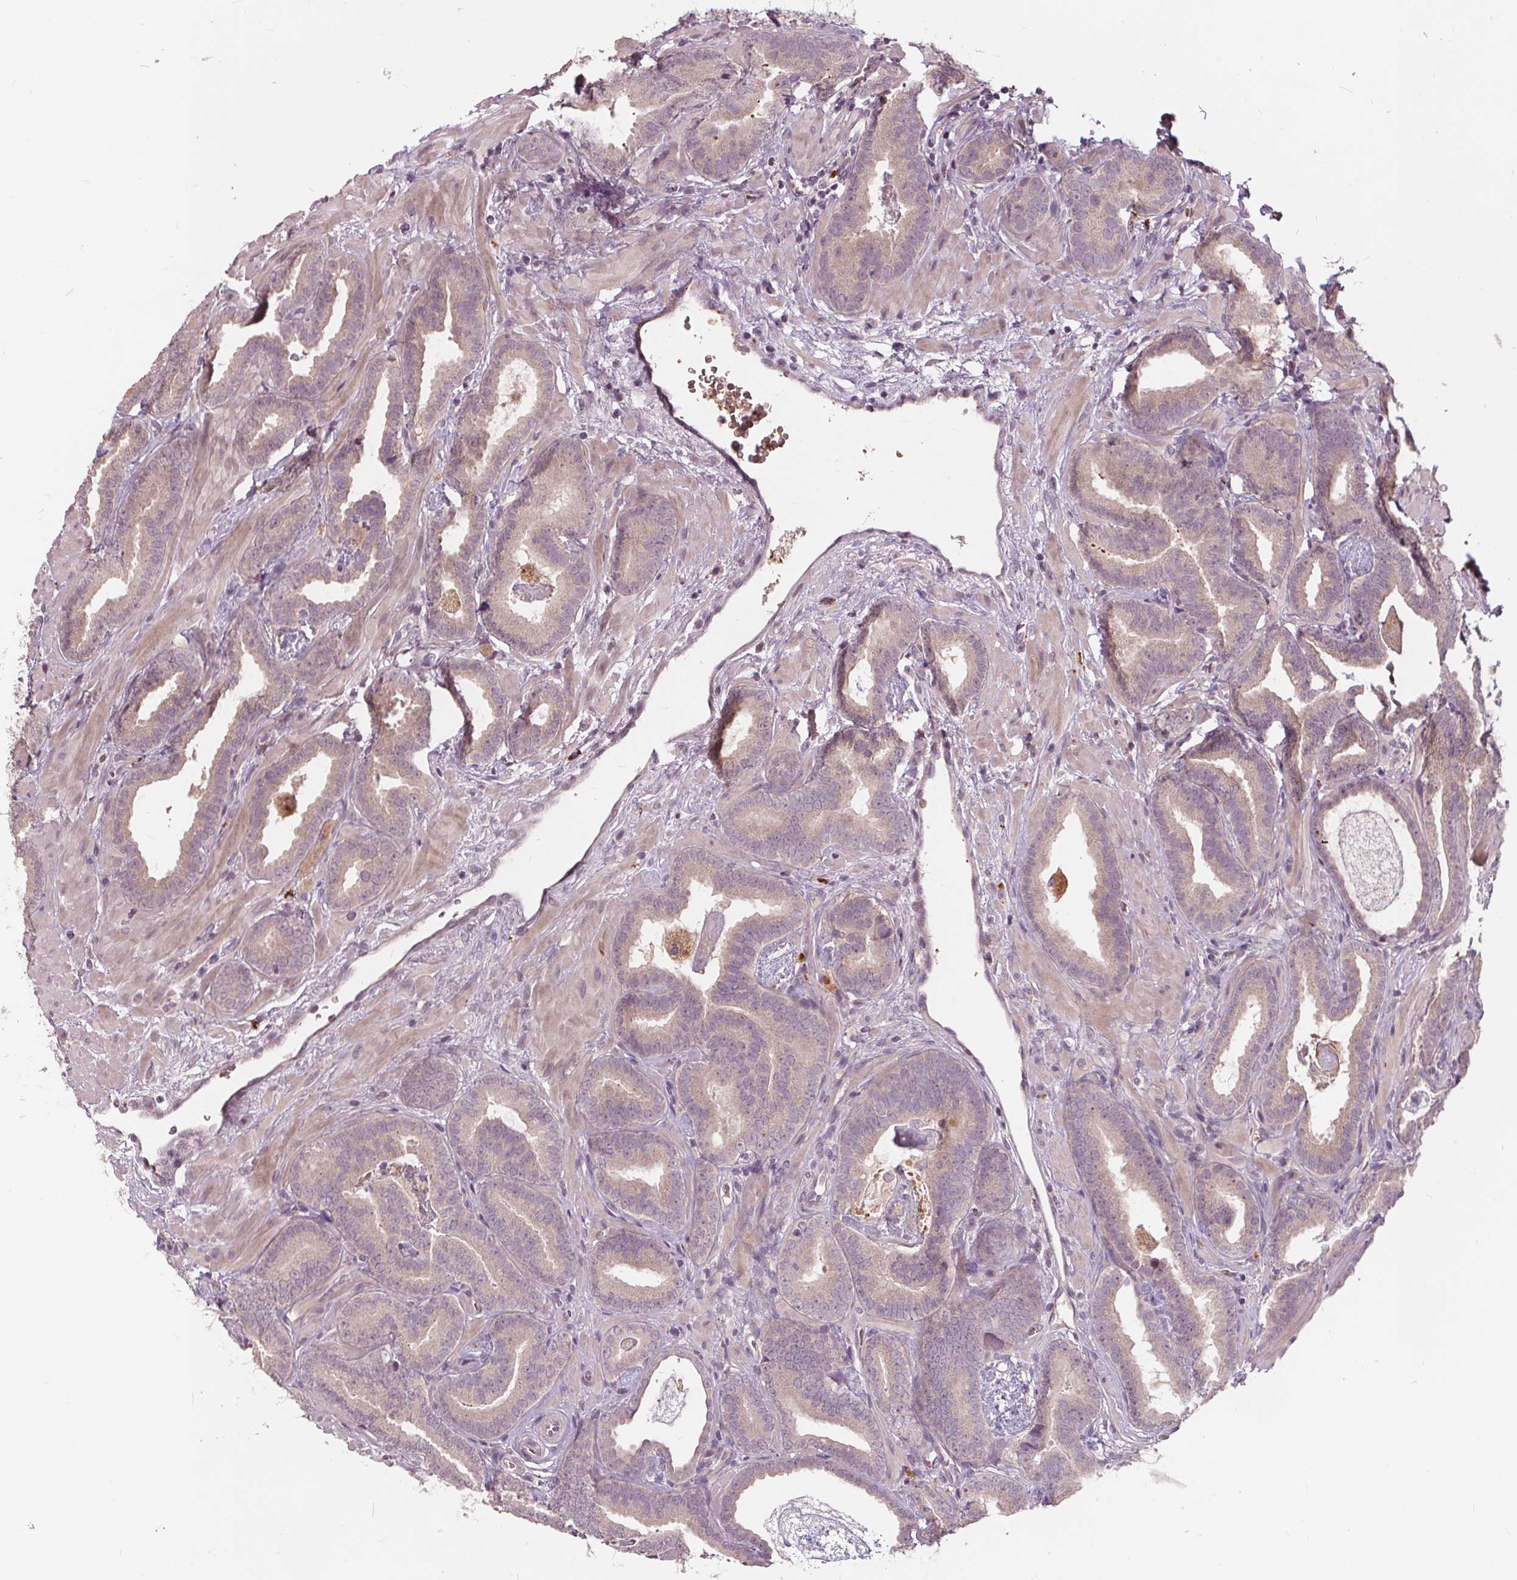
{"staining": {"intensity": "weak", "quantity": "<25%", "location": "cytoplasmic/membranous"}, "tissue": "prostate cancer", "cell_type": "Tumor cells", "image_type": "cancer", "snomed": [{"axis": "morphology", "description": "Adenocarcinoma, Low grade"}, {"axis": "topography", "description": "Prostate"}], "caption": "Immunohistochemistry image of low-grade adenocarcinoma (prostate) stained for a protein (brown), which reveals no positivity in tumor cells.", "gene": "IPO13", "patient": {"sex": "male", "age": 63}}